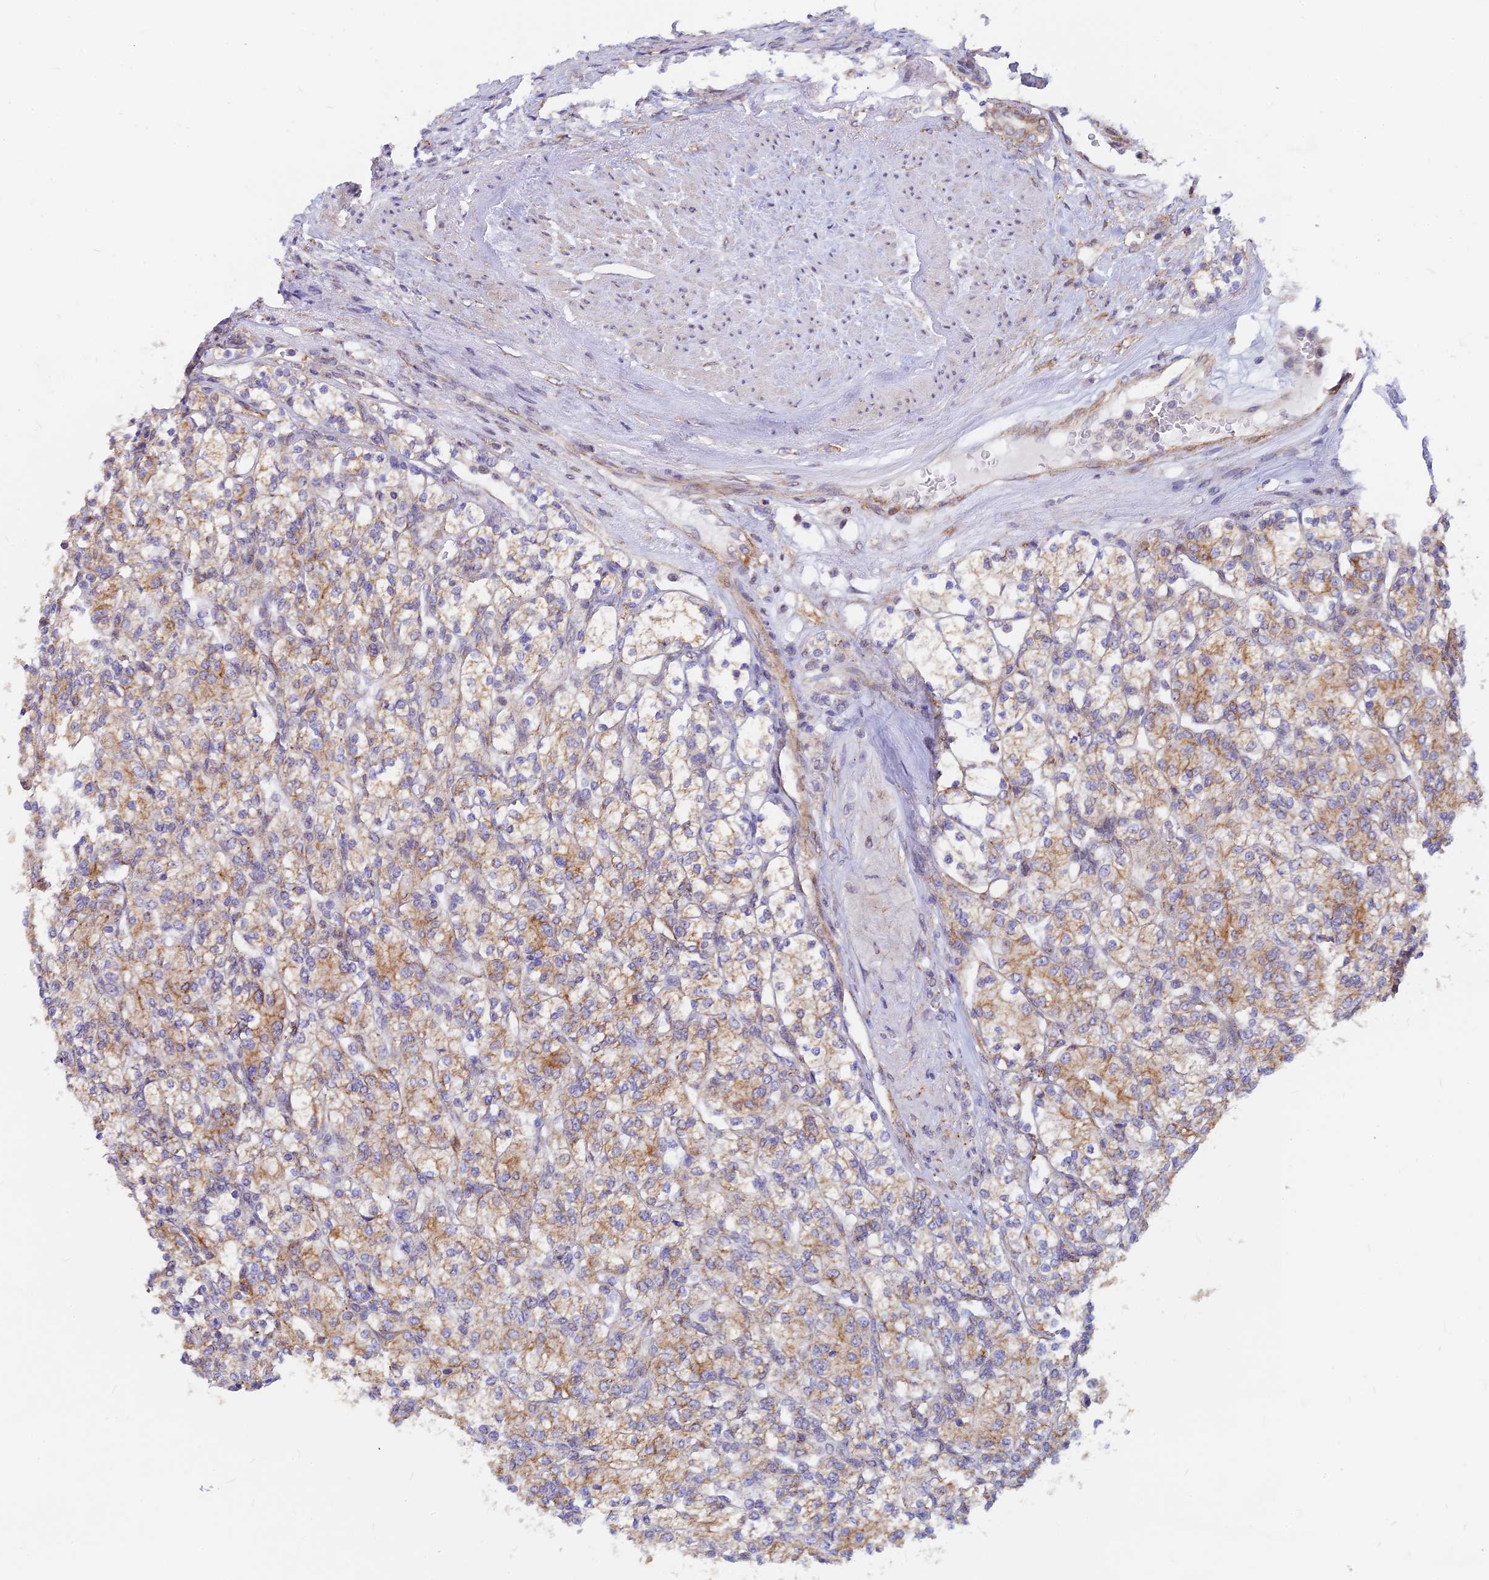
{"staining": {"intensity": "weak", "quantity": "25%-75%", "location": "cytoplasmic/membranous"}, "tissue": "renal cancer", "cell_type": "Tumor cells", "image_type": "cancer", "snomed": [{"axis": "morphology", "description": "Adenocarcinoma, NOS"}, {"axis": "topography", "description": "Kidney"}], "caption": "IHC of human renal cancer displays low levels of weak cytoplasmic/membranous staining in about 25%-75% of tumor cells. (DAB (3,3'-diaminobenzidine) IHC with brightfield microscopy, high magnification).", "gene": "VSTM2L", "patient": {"sex": "male", "age": 77}}